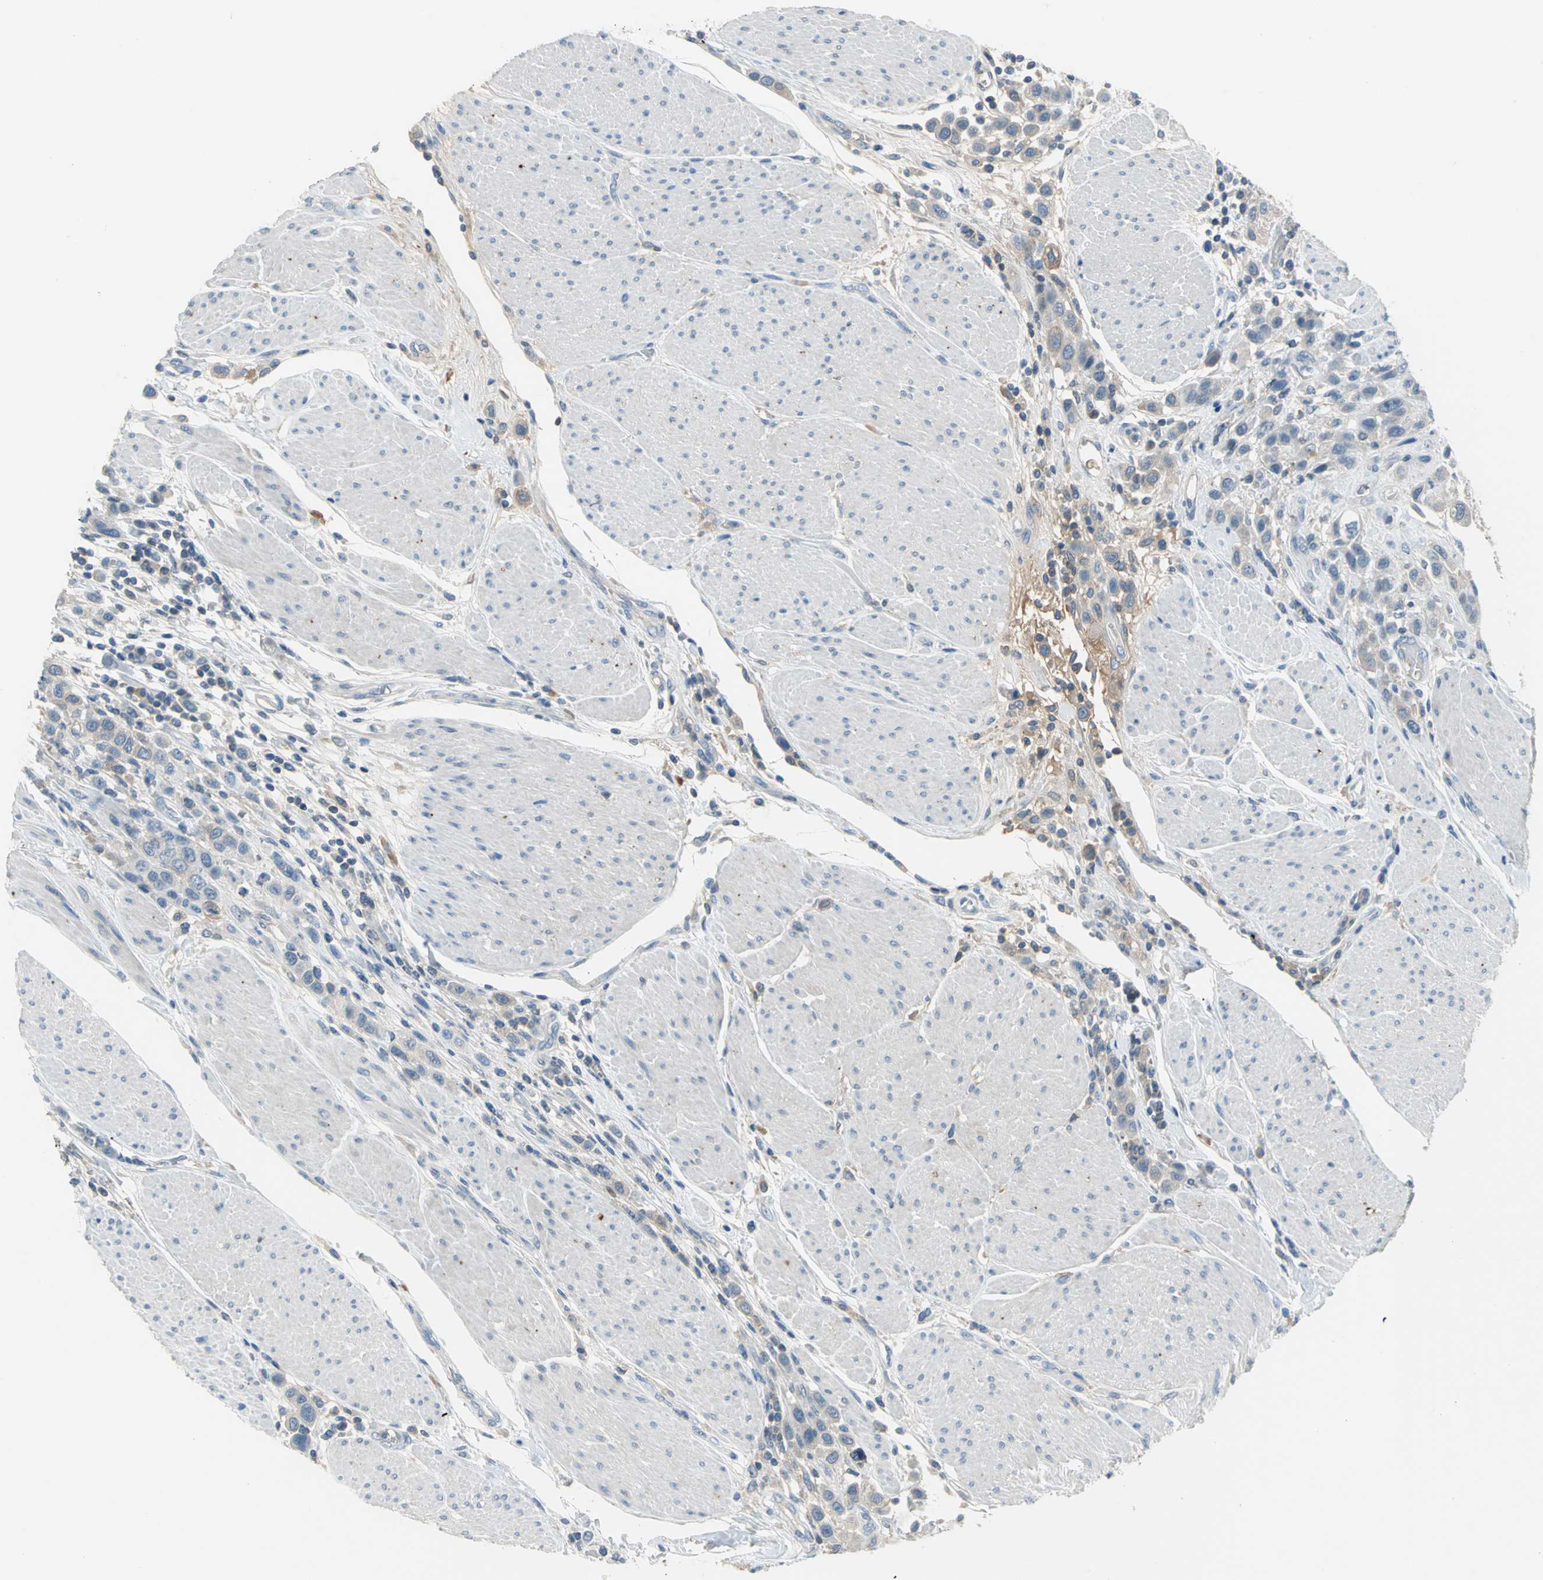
{"staining": {"intensity": "moderate", "quantity": "25%-75%", "location": "cytoplasmic/membranous"}, "tissue": "urothelial cancer", "cell_type": "Tumor cells", "image_type": "cancer", "snomed": [{"axis": "morphology", "description": "Urothelial carcinoma, High grade"}, {"axis": "topography", "description": "Urinary bladder"}], "caption": "A brown stain labels moderate cytoplasmic/membranous expression of a protein in human urothelial cancer tumor cells.", "gene": "ZIC1", "patient": {"sex": "male", "age": 50}}